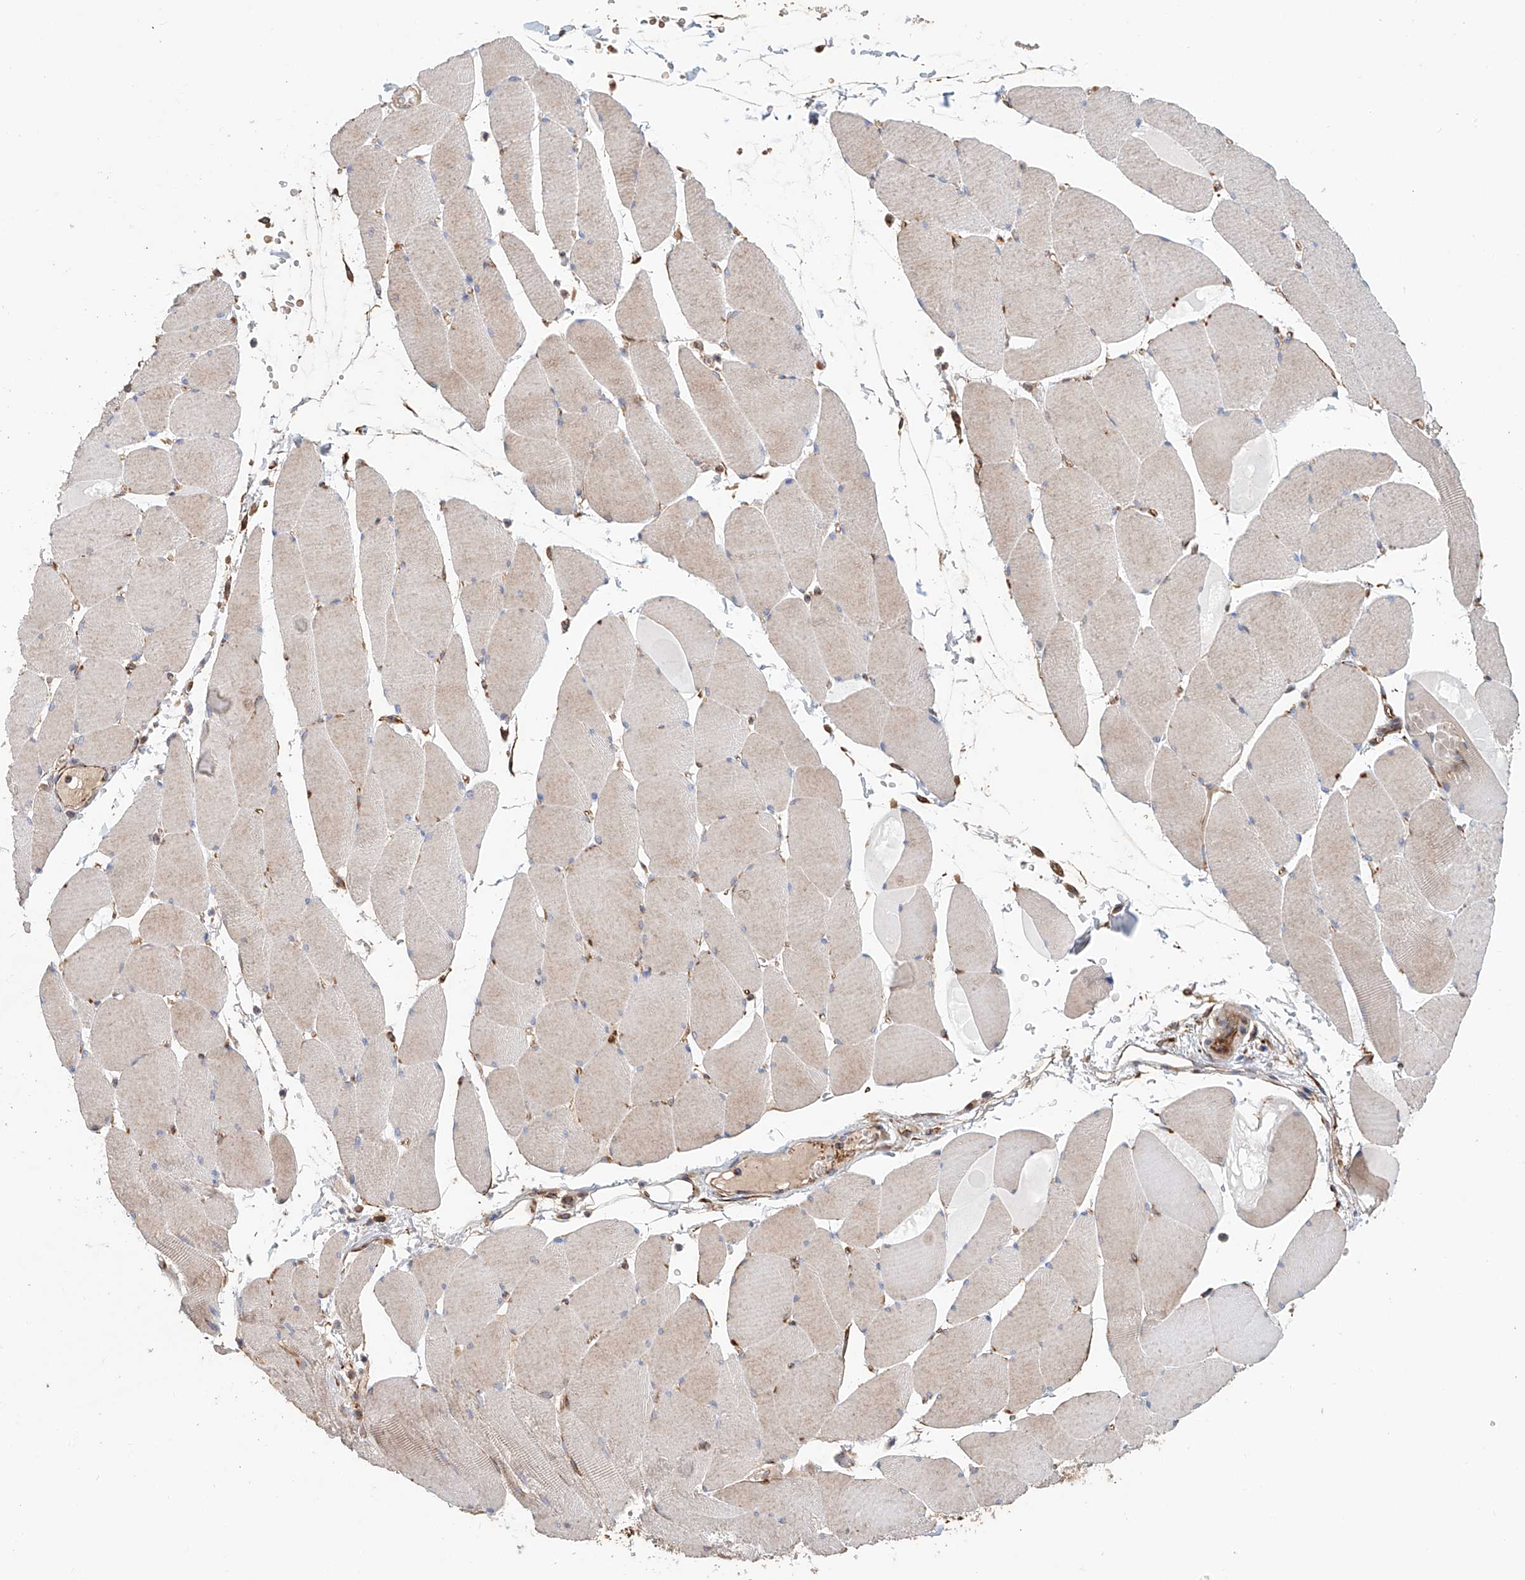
{"staining": {"intensity": "moderate", "quantity": "25%-75%", "location": "cytoplasmic/membranous"}, "tissue": "skeletal muscle", "cell_type": "Myocytes", "image_type": "normal", "snomed": [{"axis": "morphology", "description": "Normal tissue, NOS"}, {"axis": "topography", "description": "Skeletal muscle"}, {"axis": "topography", "description": "Head-Neck"}], "caption": "The micrograph reveals immunohistochemical staining of normal skeletal muscle. There is moderate cytoplasmic/membranous staining is present in about 25%-75% of myocytes. The staining was performed using DAB, with brown indicating positive protein expression. Nuclei are stained blue with hematoxylin.", "gene": "HGSNAT", "patient": {"sex": "male", "age": 66}}